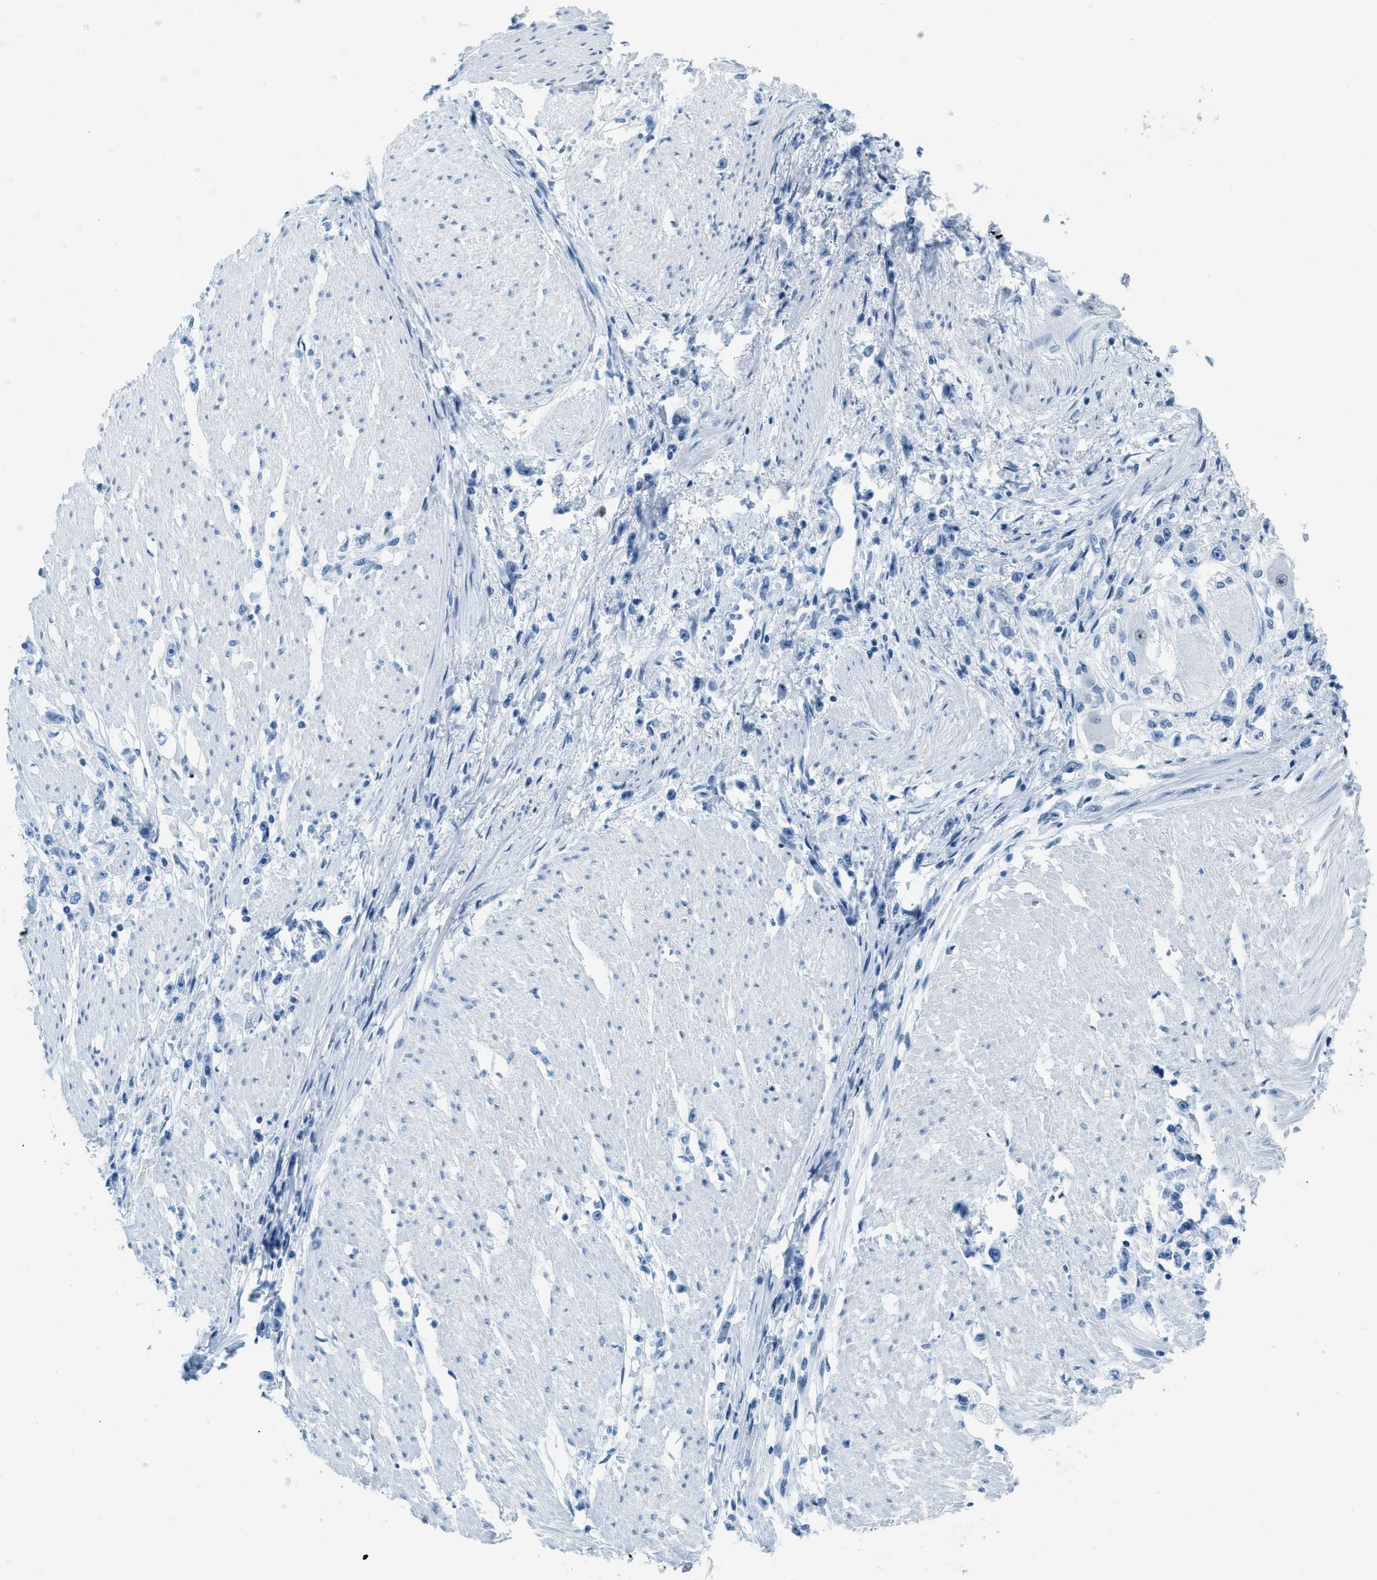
{"staining": {"intensity": "negative", "quantity": "none", "location": "none"}, "tissue": "stomach cancer", "cell_type": "Tumor cells", "image_type": "cancer", "snomed": [{"axis": "morphology", "description": "Adenocarcinoma, NOS"}, {"axis": "topography", "description": "Stomach"}], "caption": "DAB (3,3'-diaminobenzidine) immunohistochemical staining of human stomach cancer demonstrates no significant staining in tumor cells.", "gene": "PLA2G2A", "patient": {"sex": "female", "age": 59}}